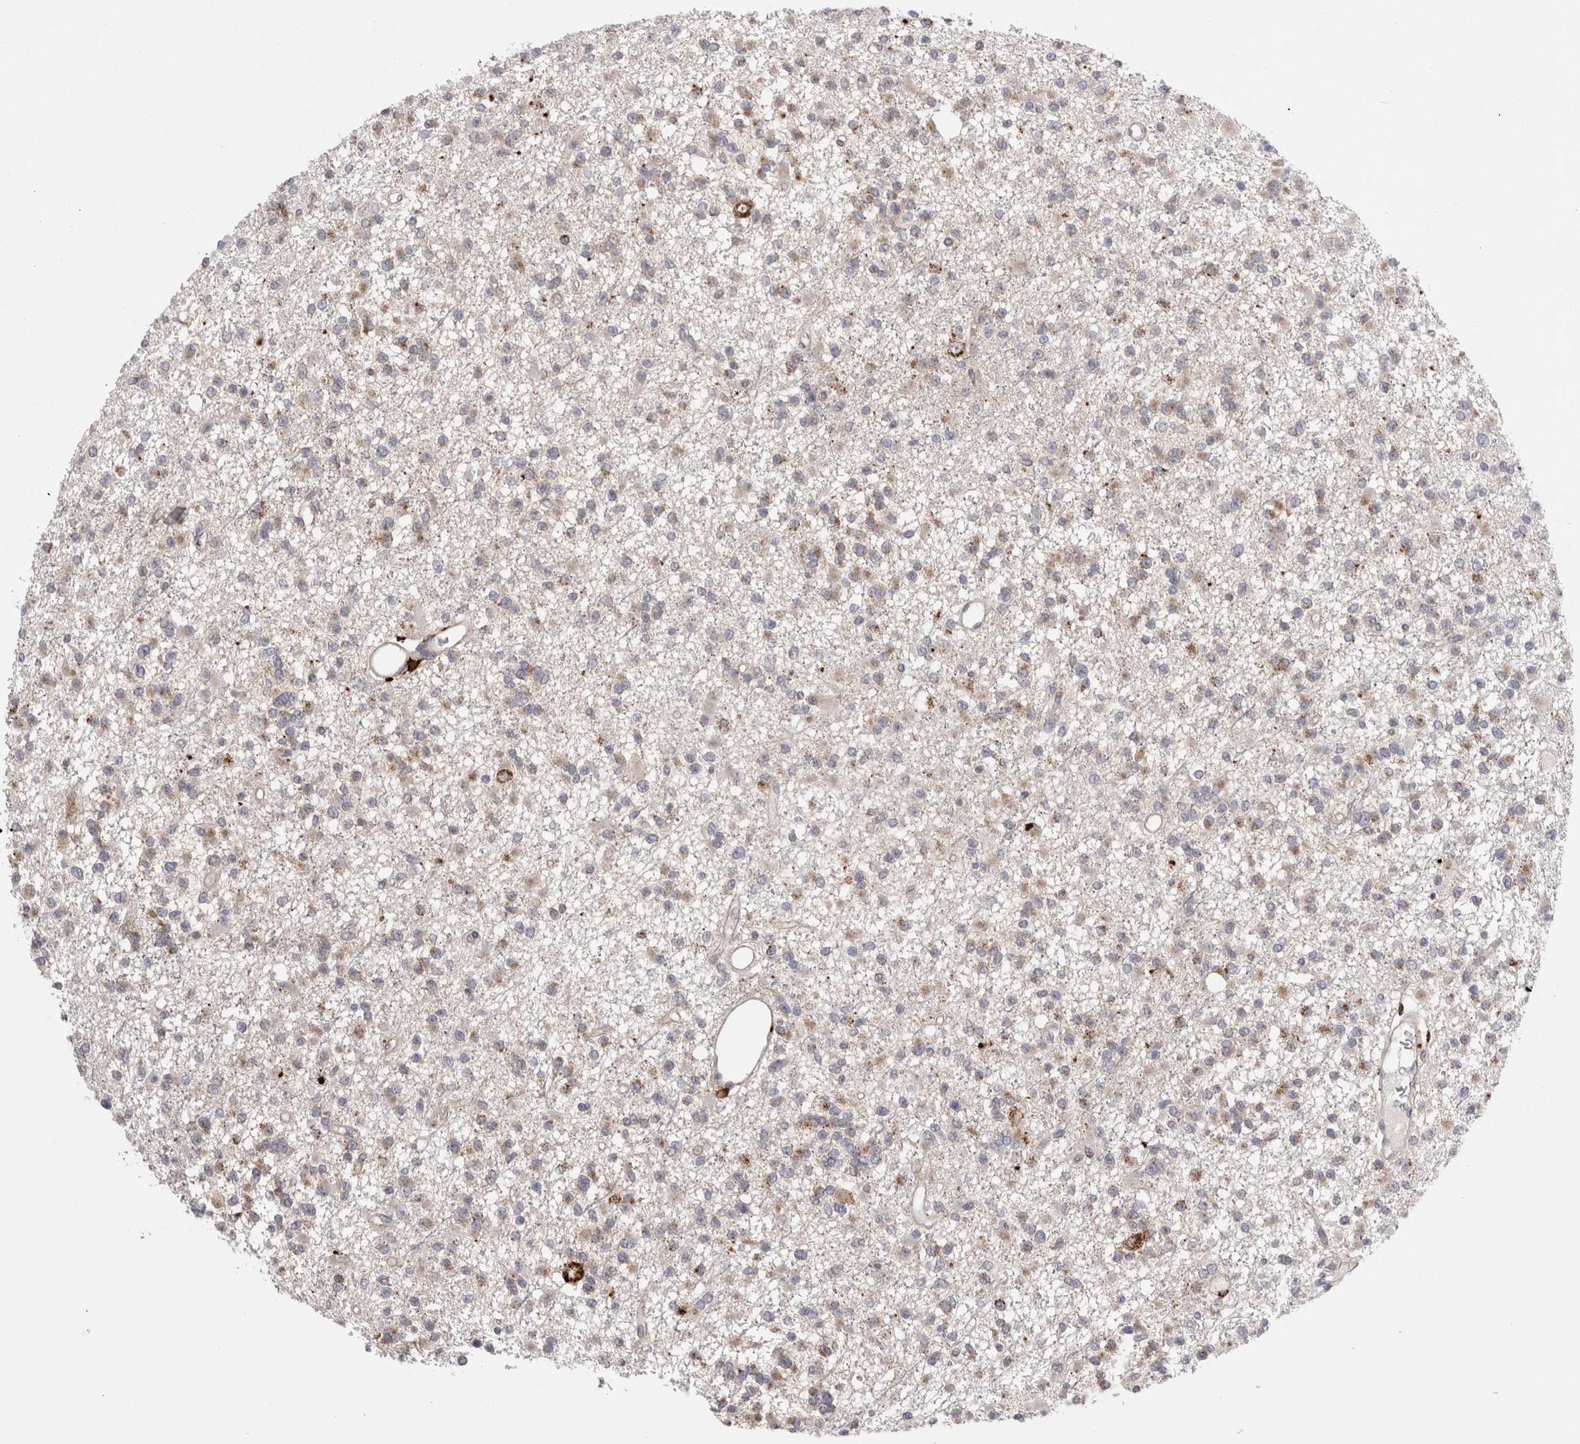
{"staining": {"intensity": "weak", "quantity": "25%-75%", "location": "cytoplasmic/membranous"}, "tissue": "glioma", "cell_type": "Tumor cells", "image_type": "cancer", "snomed": [{"axis": "morphology", "description": "Glioma, malignant, Low grade"}, {"axis": "topography", "description": "Brain"}], "caption": "Protein staining by IHC displays weak cytoplasmic/membranous expression in about 25%-75% of tumor cells in malignant glioma (low-grade). (DAB (3,3'-diaminobenzidine) IHC with brightfield microscopy, high magnification).", "gene": "EPDR1", "patient": {"sex": "female", "age": 22}}